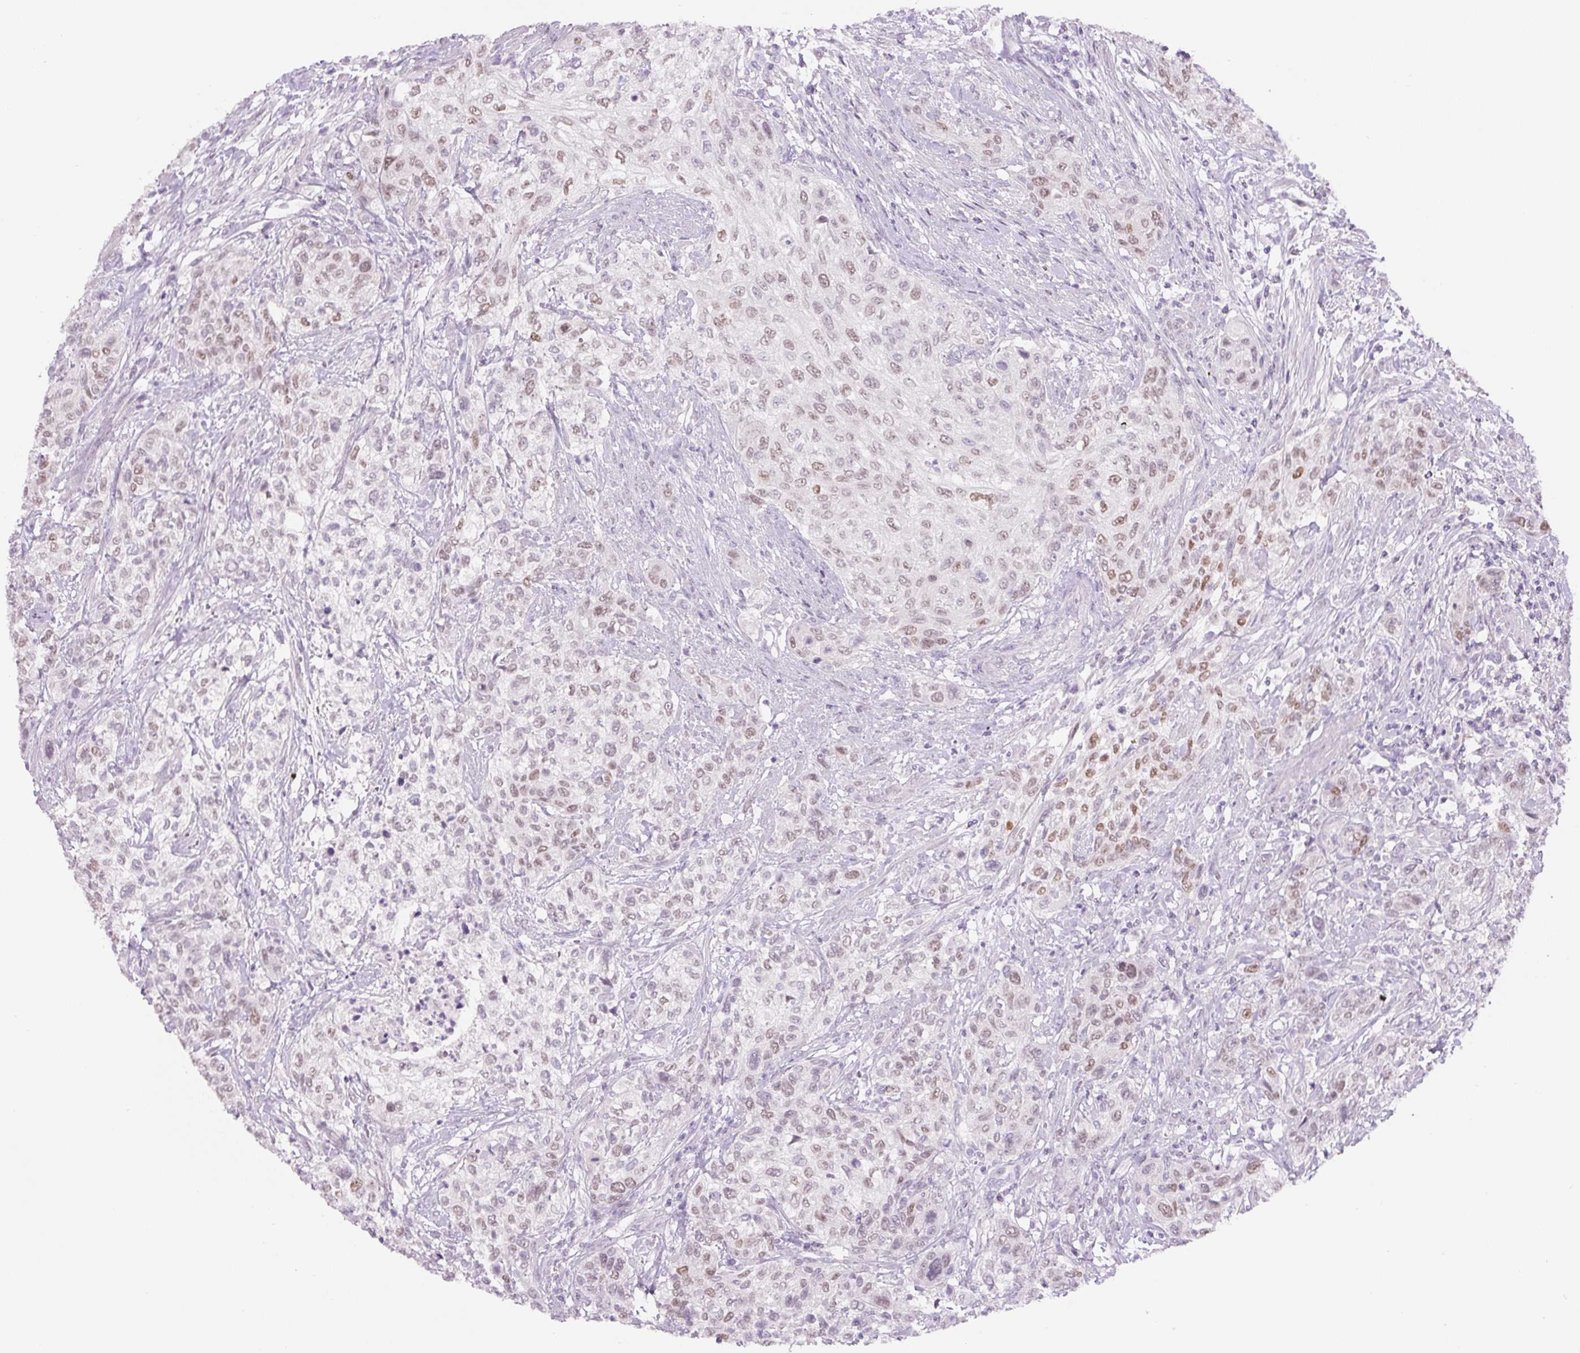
{"staining": {"intensity": "moderate", "quantity": "25%-75%", "location": "nuclear"}, "tissue": "urothelial cancer", "cell_type": "Tumor cells", "image_type": "cancer", "snomed": [{"axis": "morphology", "description": "Normal tissue, NOS"}, {"axis": "morphology", "description": "Urothelial carcinoma, NOS"}, {"axis": "topography", "description": "Urinary bladder"}, {"axis": "topography", "description": "Peripheral nerve tissue"}], "caption": "Immunohistochemical staining of urothelial cancer reveals moderate nuclear protein staining in approximately 25%-75% of tumor cells.", "gene": "SIX1", "patient": {"sex": "male", "age": 35}}